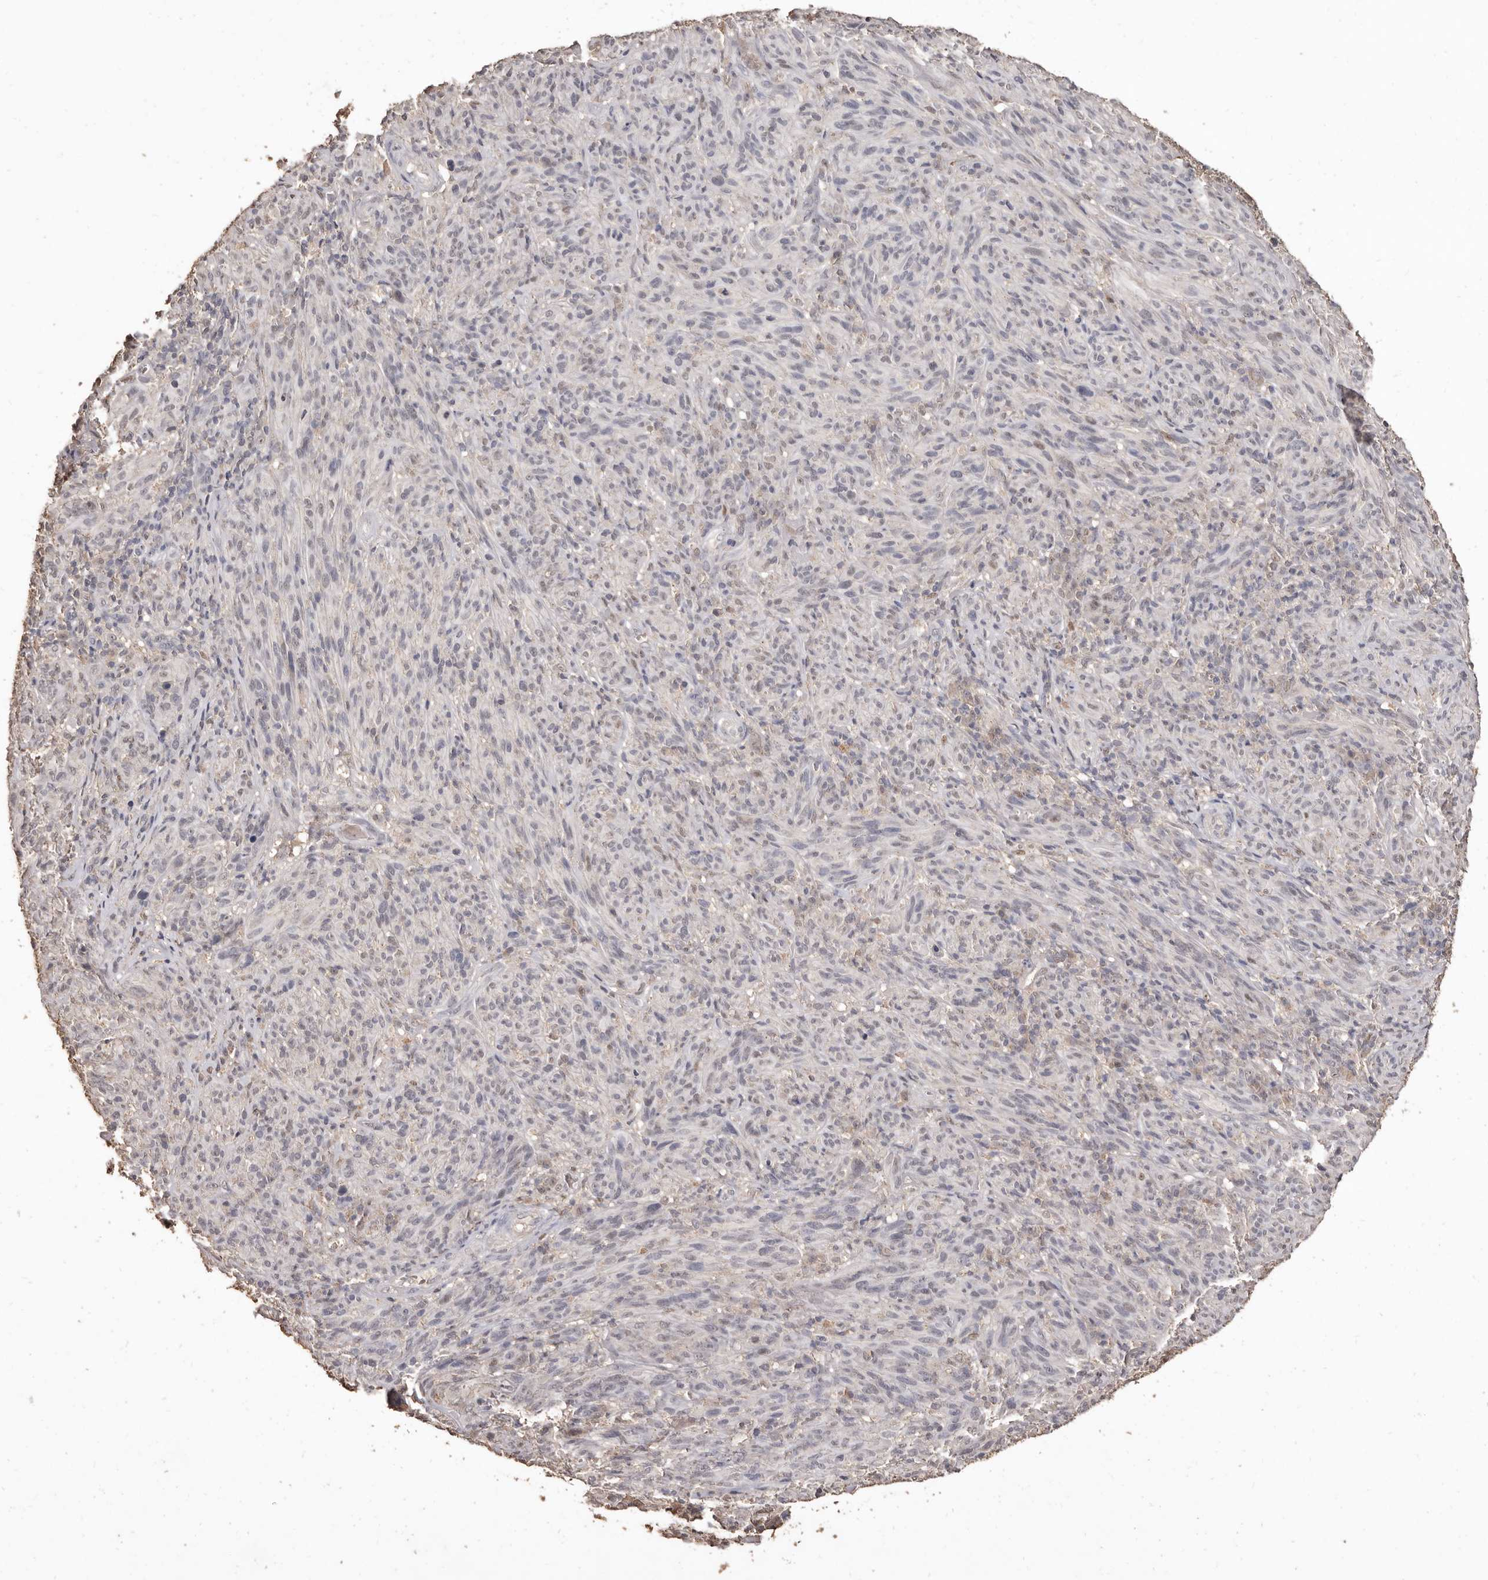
{"staining": {"intensity": "negative", "quantity": "none", "location": "none"}, "tissue": "melanoma", "cell_type": "Tumor cells", "image_type": "cancer", "snomed": [{"axis": "morphology", "description": "Malignant melanoma, NOS"}, {"axis": "topography", "description": "Skin of head"}], "caption": "Human melanoma stained for a protein using IHC exhibits no expression in tumor cells.", "gene": "INAVA", "patient": {"sex": "male", "age": 96}}